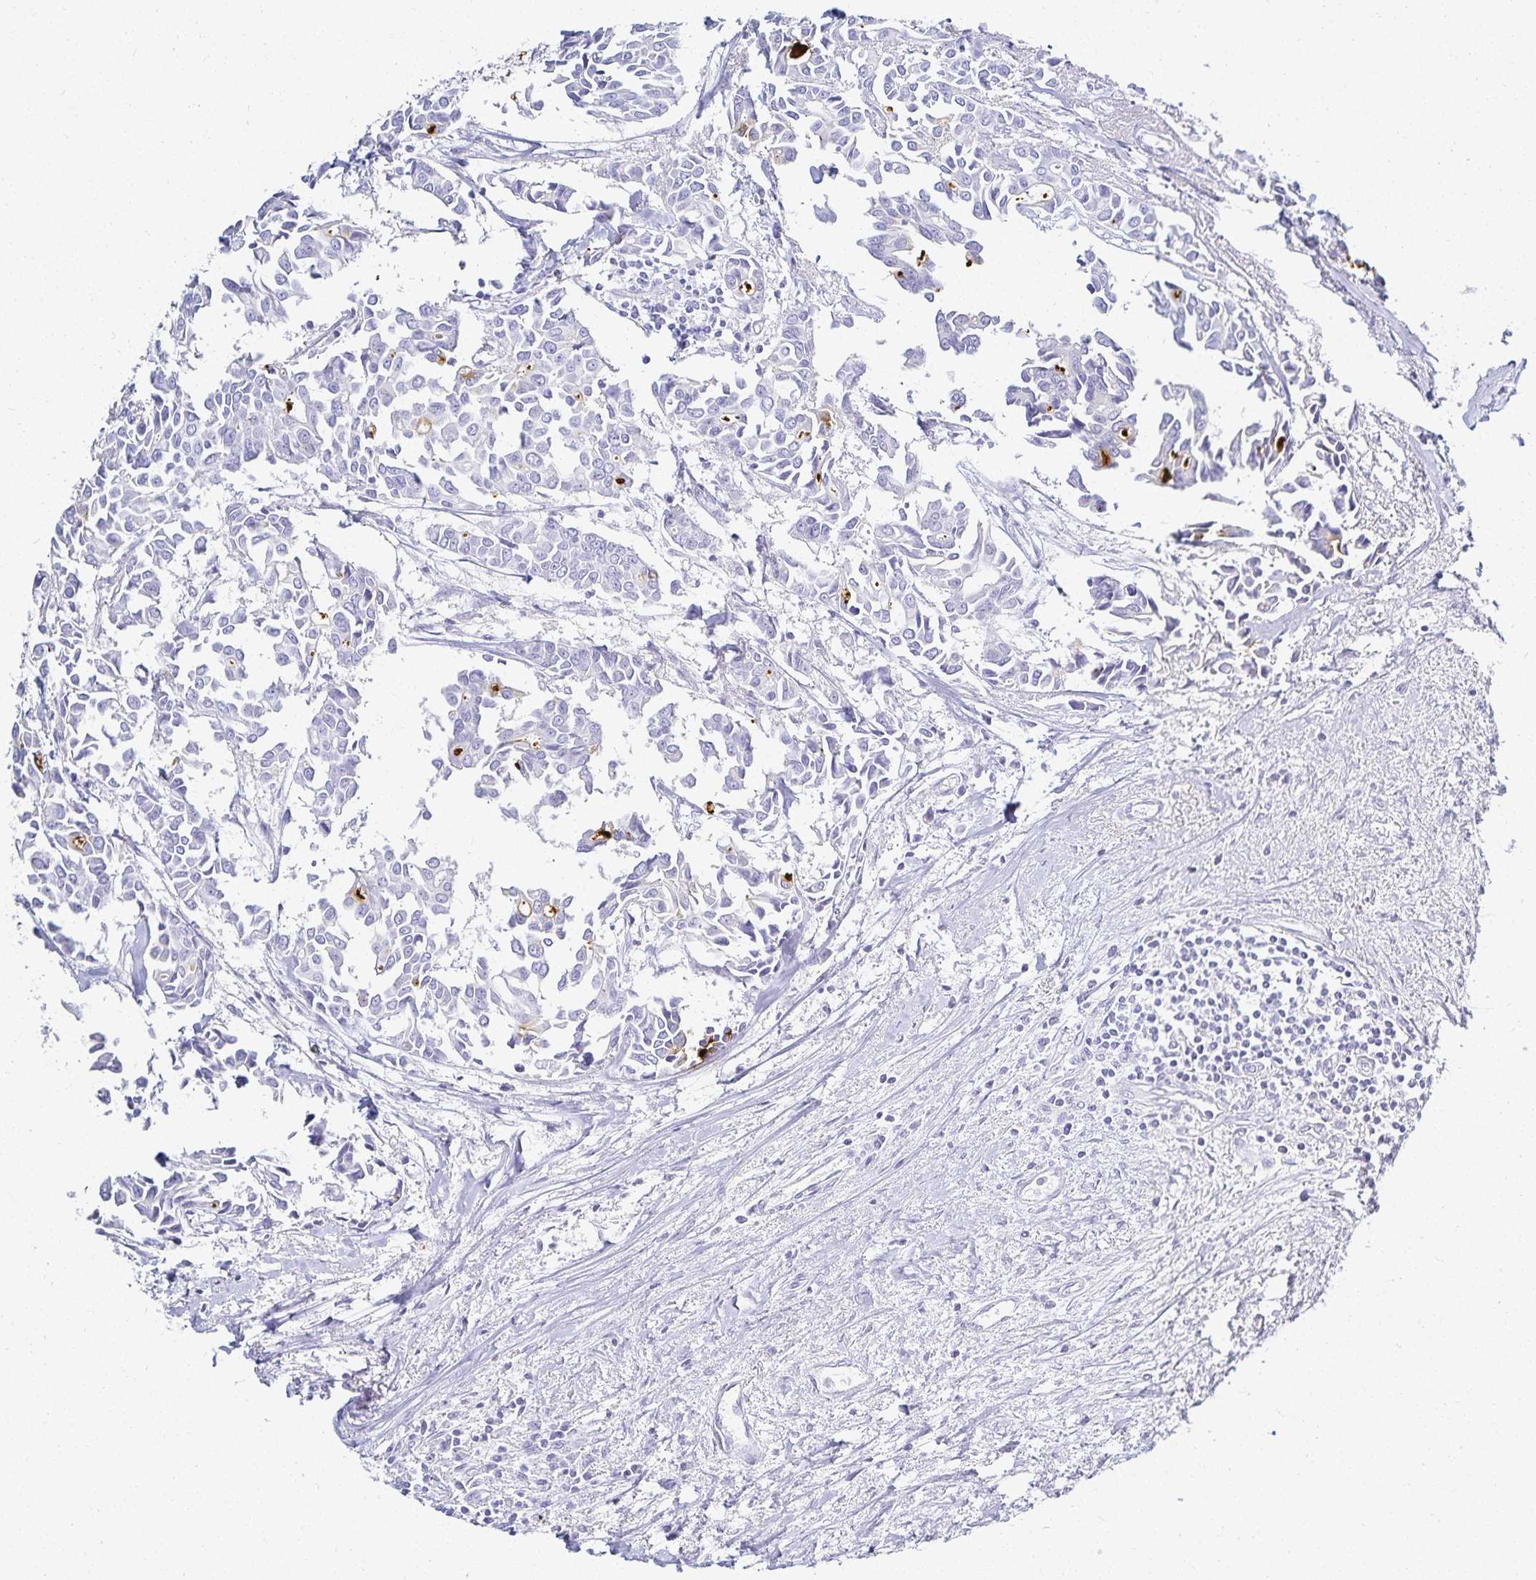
{"staining": {"intensity": "strong", "quantity": "<25%", "location": "cytoplasmic/membranous"}, "tissue": "breast cancer", "cell_type": "Tumor cells", "image_type": "cancer", "snomed": [{"axis": "morphology", "description": "Duct carcinoma"}, {"axis": "topography", "description": "Breast"}], "caption": "This image shows IHC staining of breast infiltrating ductal carcinoma, with medium strong cytoplasmic/membranous expression in about <25% of tumor cells.", "gene": "GP2", "patient": {"sex": "female", "age": 54}}